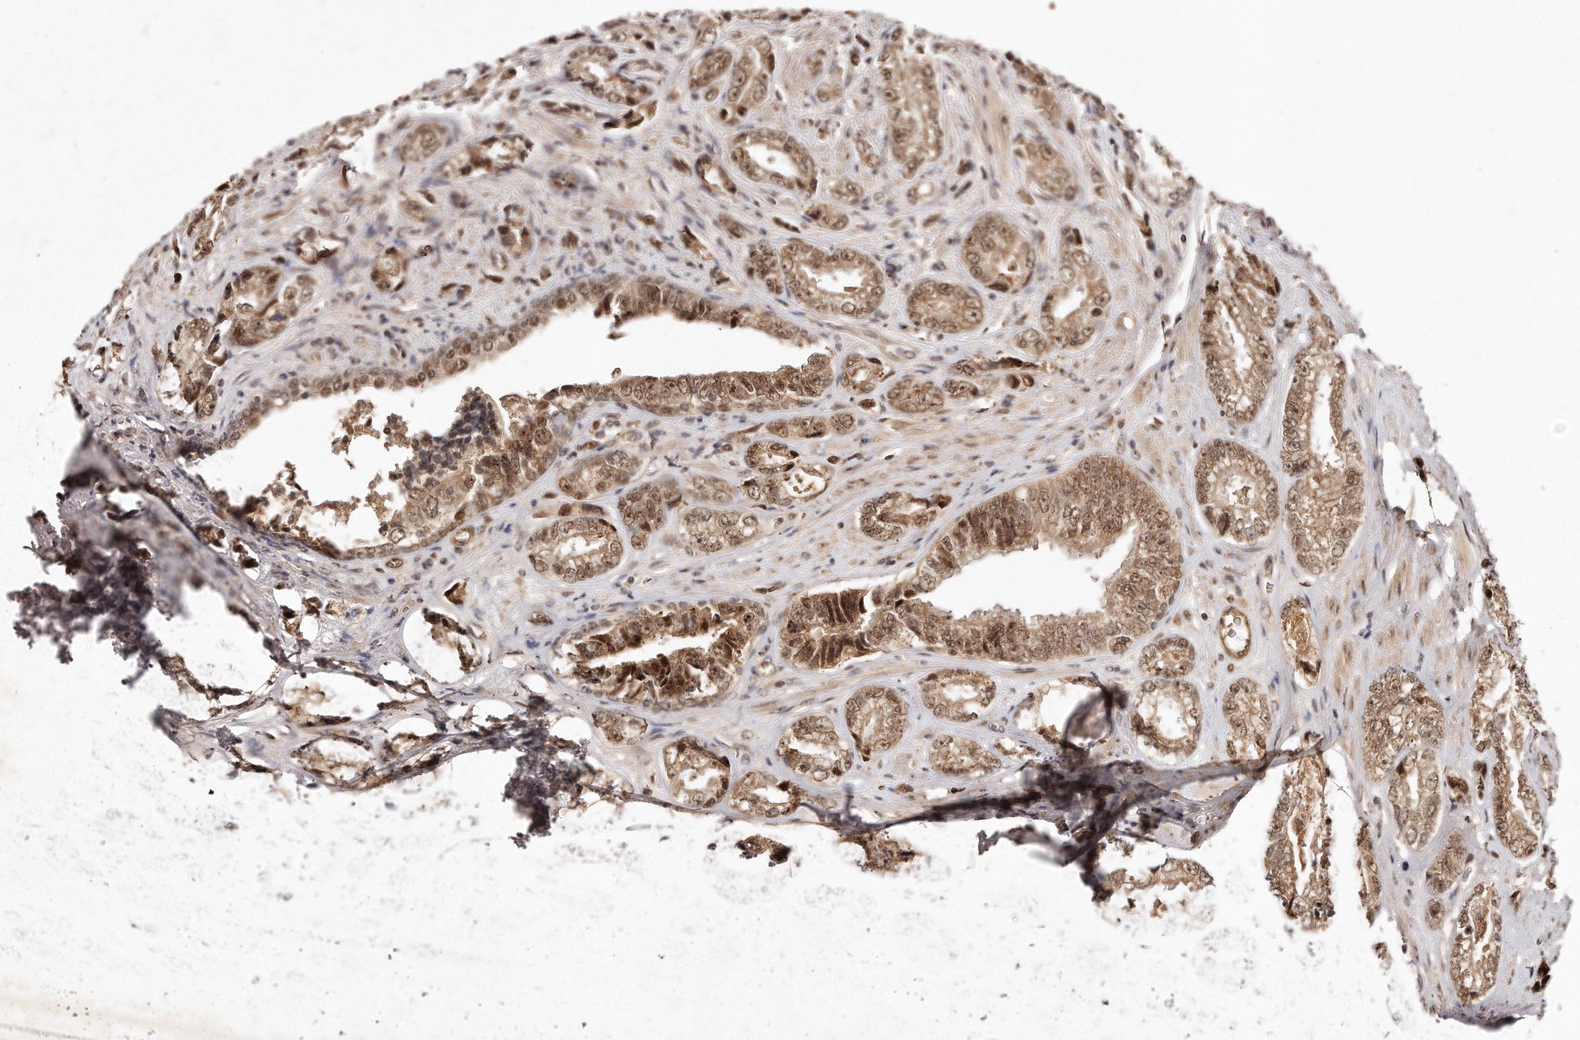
{"staining": {"intensity": "moderate", "quantity": ">75%", "location": "cytoplasmic/membranous,nuclear"}, "tissue": "prostate cancer", "cell_type": "Tumor cells", "image_type": "cancer", "snomed": [{"axis": "morphology", "description": "Adenocarcinoma, High grade"}, {"axis": "topography", "description": "Prostate"}], "caption": "An immunohistochemistry (IHC) photomicrograph of tumor tissue is shown. Protein staining in brown labels moderate cytoplasmic/membranous and nuclear positivity in prostate adenocarcinoma (high-grade) within tumor cells.", "gene": "SOX4", "patient": {"sex": "male", "age": 61}}